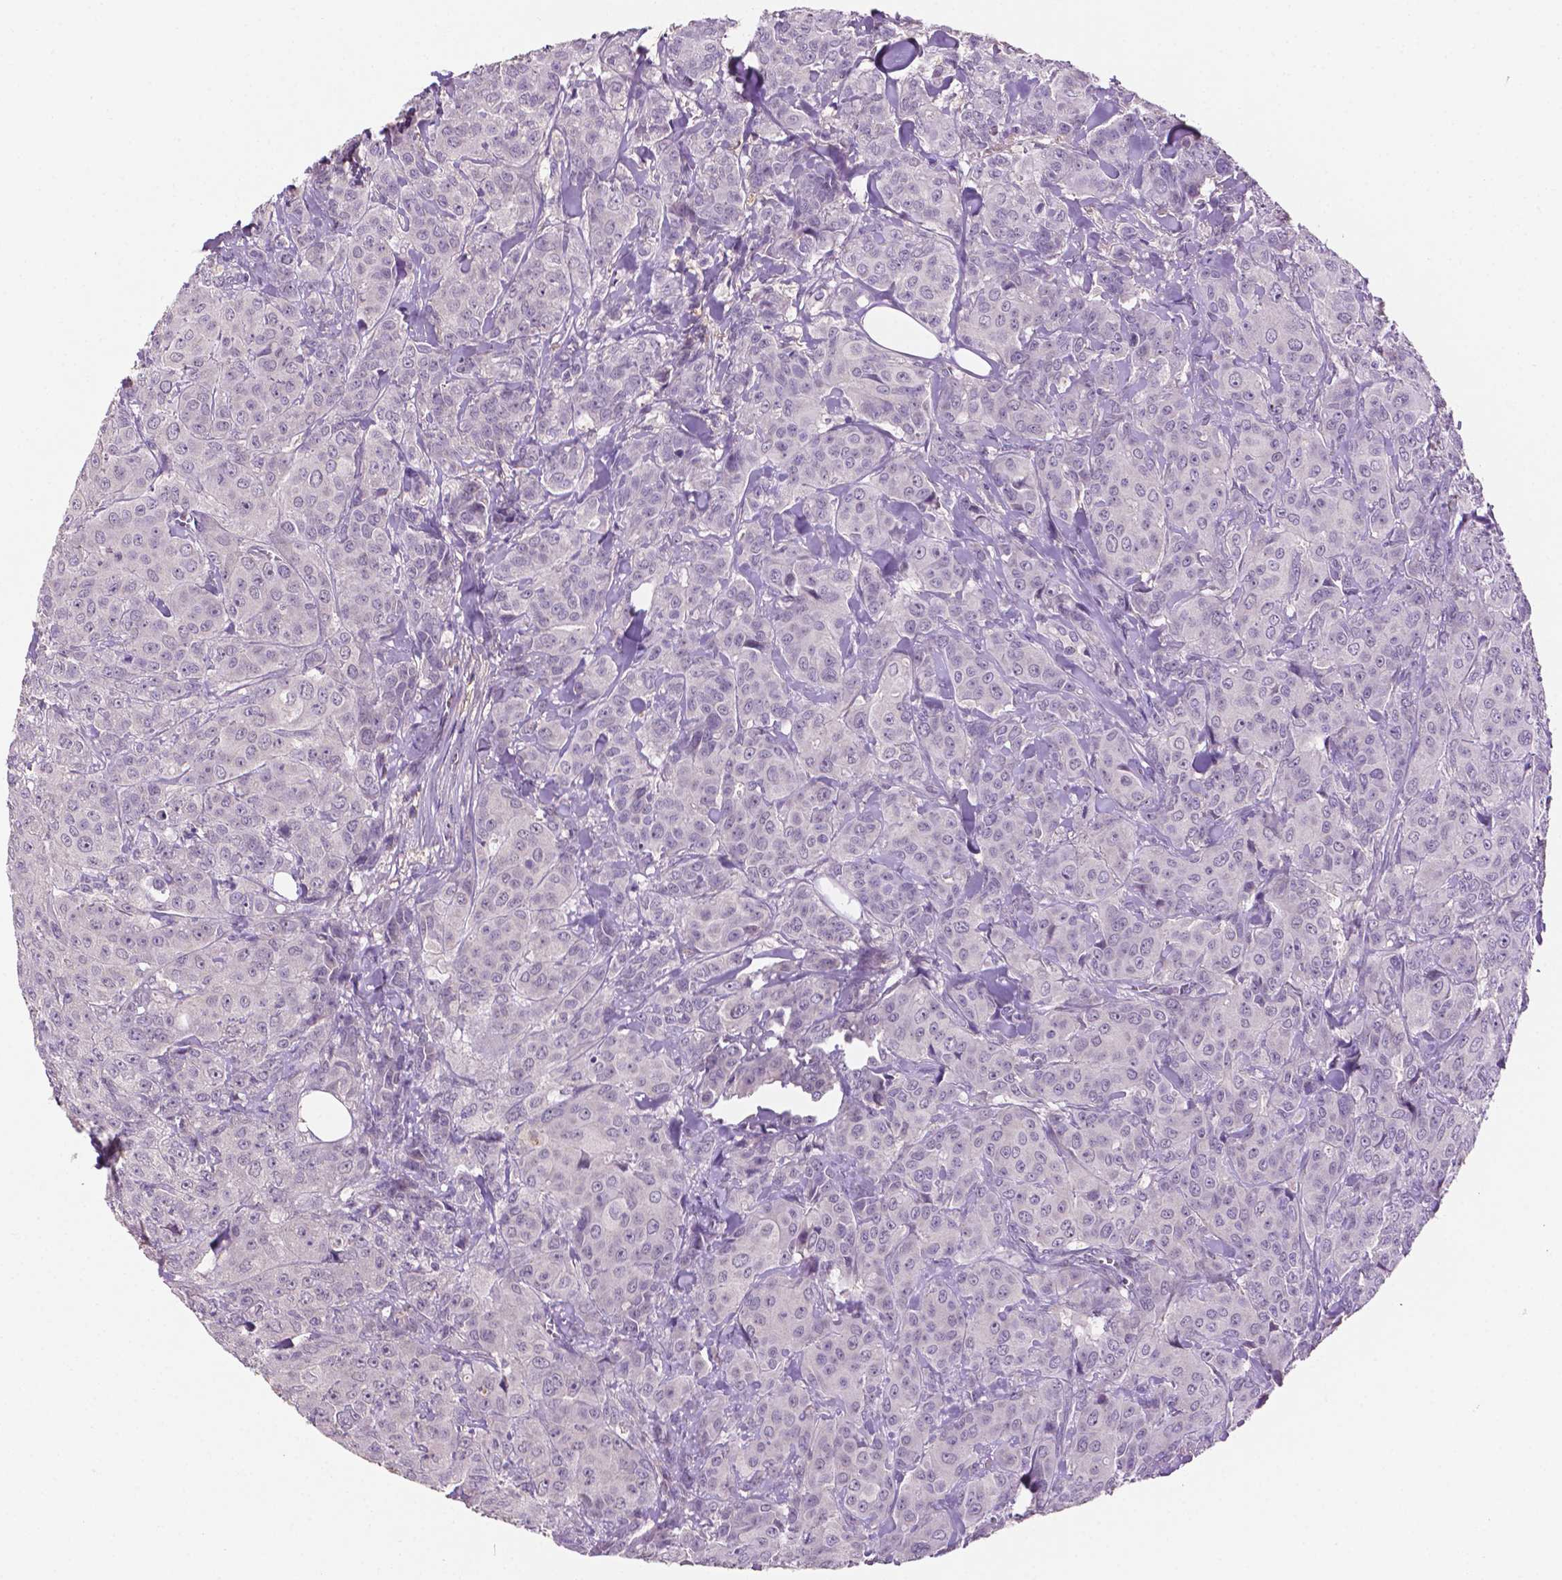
{"staining": {"intensity": "negative", "quantity": "none", "location": "none"}, "tissue": "breast cancer", "cell_type": "Tumor cells", "image_type": "cancer", "snomed": [{"axis": "morphology", "description": "Duct carcinoma"}, {"axis": "topography", "description": "Breast"}], "caption": "Tumor cells show no significant protein staining in breast cancer (invasive ductal carcinoma).", "gene": "FBLN1", "patient": {"sex": "female", "age": 43}}